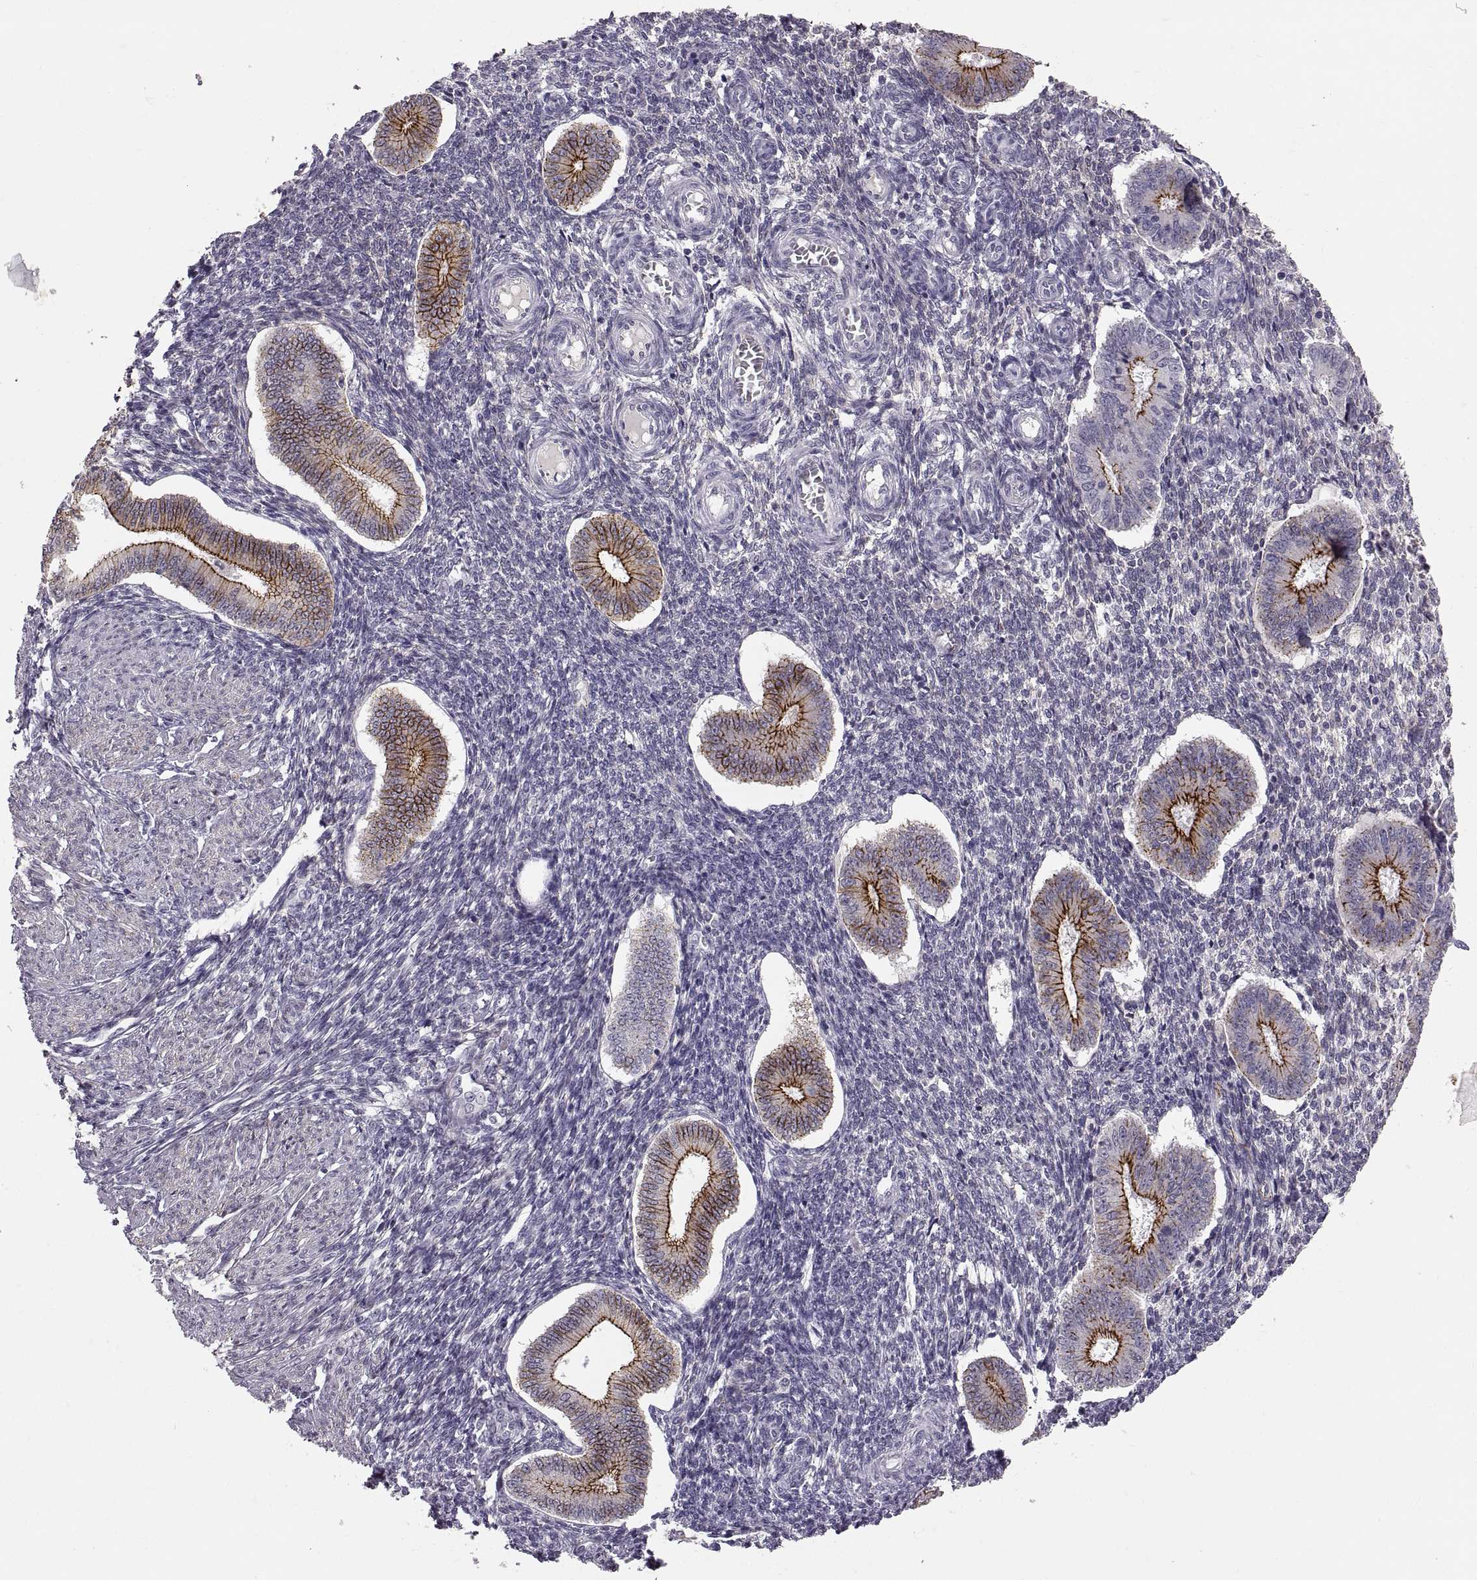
{"staining": {"intensity": "negative", "quantity": "none", "location": "none"}, "tissue": "endometrium", "cell_type": "Cells in endometrial stroma", "image_type": "normal", "snomed": [{"axis": "morphology", "description": "Normal tissue, NOS"}, {"axis": "topography", "description": "Endometrium"}], "caption": "A micrograph of endometrium stained for a protein shows no brown staining in cells in endometrial stroma. Brightfield microscopy of IHC stained with DAB (brown) and hematoxylin (blue), captured at high magnification.", "gene": "CDH2", "patient": {"sex": "female", "age": 40}}